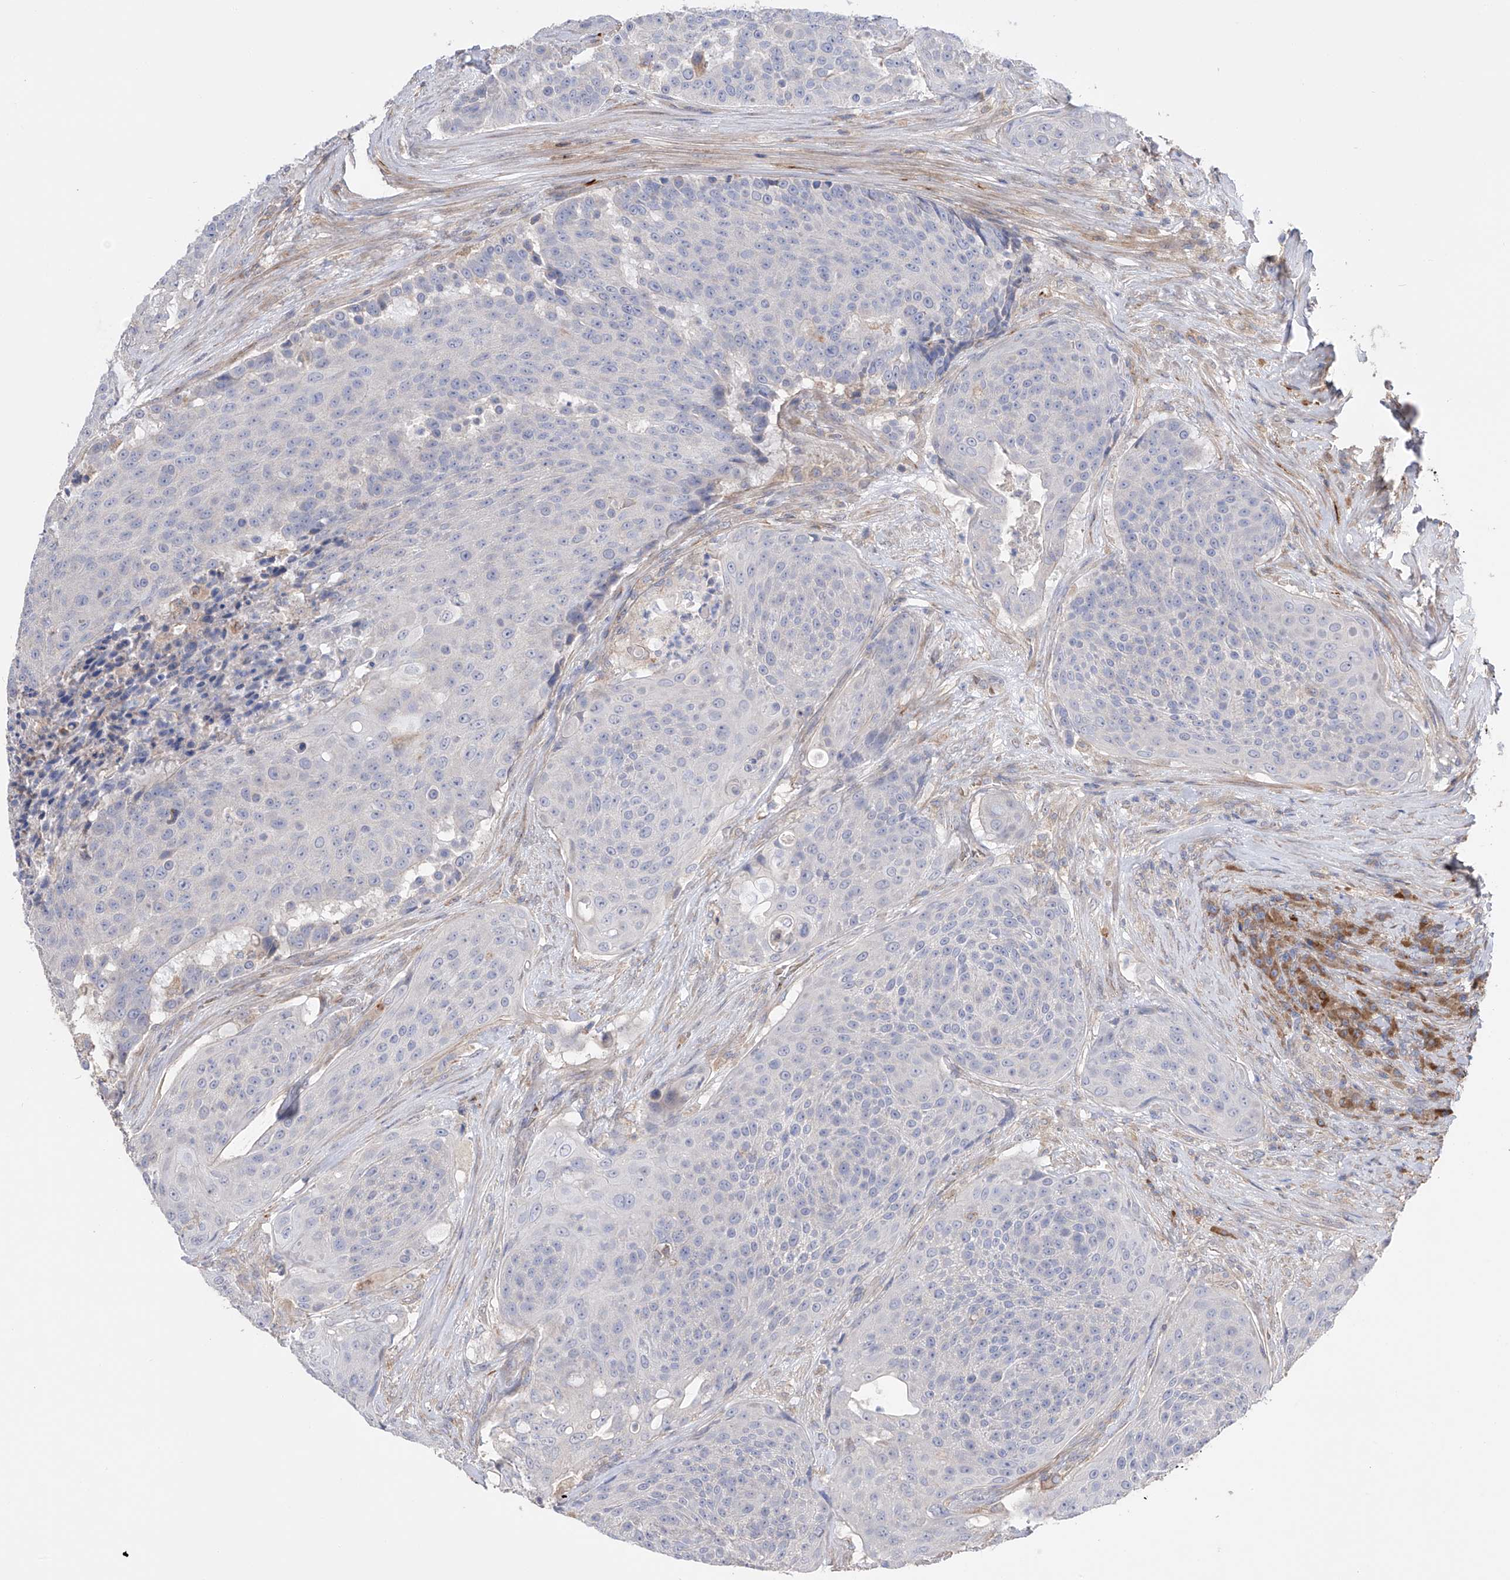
{"staining": {"intensity": "negative", "quantity": "none", "location": "none"}, "tissue": "urothelial cancer", "cell_type": "Tumor cells", "image_type": "cancer", "snomed": [{"axis": "morphology", "description": "Urothelial carcinoma, High grade"}, {"axis": "topography", "description": "Urinary bladder"}], "caption": "Immunohistochemical staining of human urothelial cancer demonstrates no significant staining in tumor cells.", "gene": "NFATC4", "patient": {"sex": "female", "age": 63}}